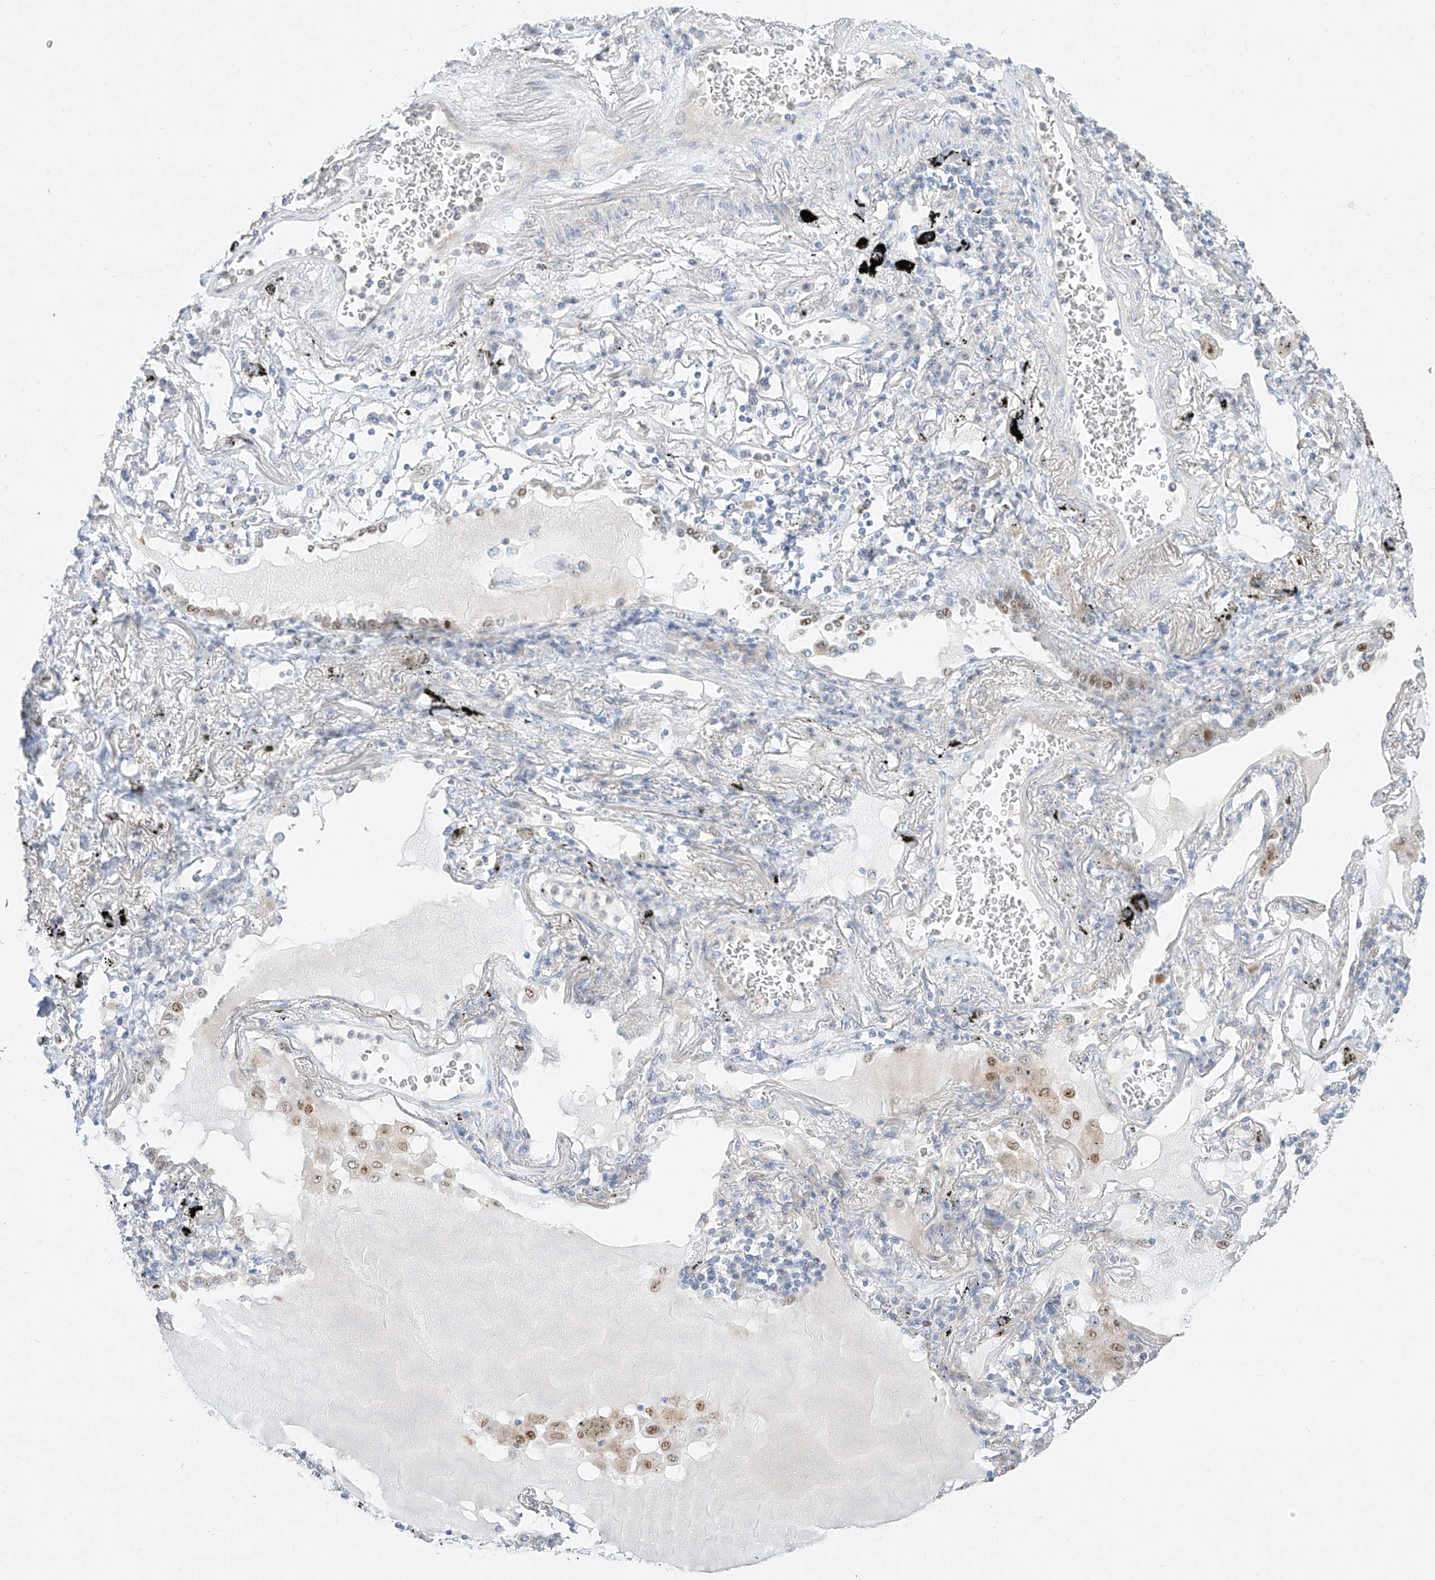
{"staining": {"intensity": "weak", "quantity": "25%-75%", "location": "nuclear"}, "tissue": "lung cancer", "cell_type": "Tumor cells", "image_type": "cancer", "snomed": [{"axis": "morphology", "description": "Adenocarcinoma, NOS"}, {"axis": "topography", "description": "Lung"}], "caption": "This micrograph demonstrates immunohistochemistry staining of human lung adenocarcinoma, with low weak nuclear staining in about 25%-75% of tumor cells.", "gene": "SNU13", "patient": {"sex": "male", "age": 65}}